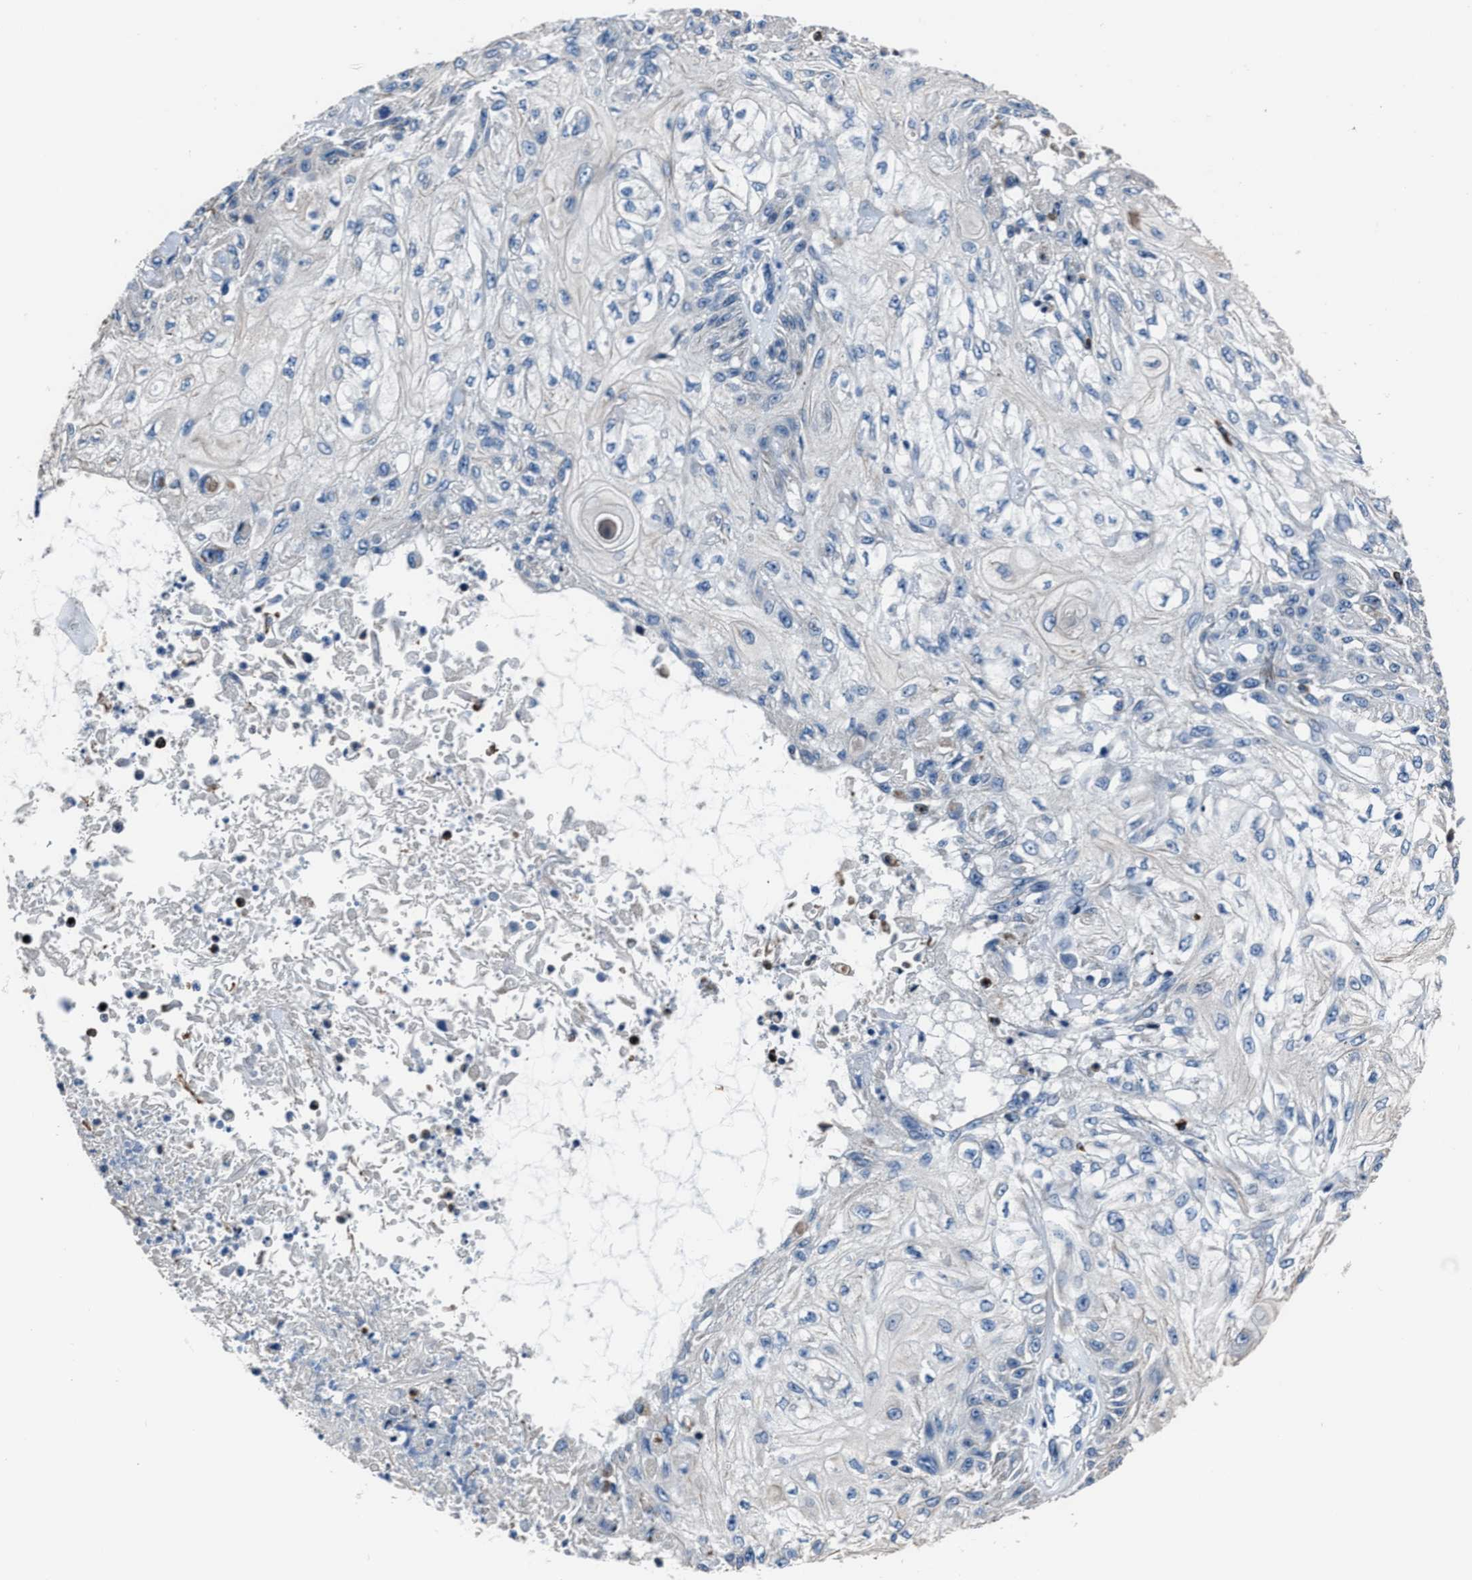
{"staining": {"intensity": "negative", "quantity": "none", "location": "none"}, "tissue": "skin cancer", "cell_type": "Tumor cells", "image_type": "cancer", "snomed": [{"axis": "morphology", "description": "Squamous cell carcinoma, NOS"}, {"axis": "morphology", "description": "Squamous cell carcinoma, metastatic, NOS"}, {"axis": "topography", "description": "Skin"}, {"axis": "topography", "description": "Lymph node"}], "caption": "IHC image of neoplastic tissue: skin cancer (metastatic squamous cell carcinoma) stained with DAB shows no significant protein positivity in tumor cells. (DAB (3,3'-diaminobenzidine) immunohistochemistry, high magnification).", "gene": "FGL2", "patient": {"sex": "male", "age": 75}}